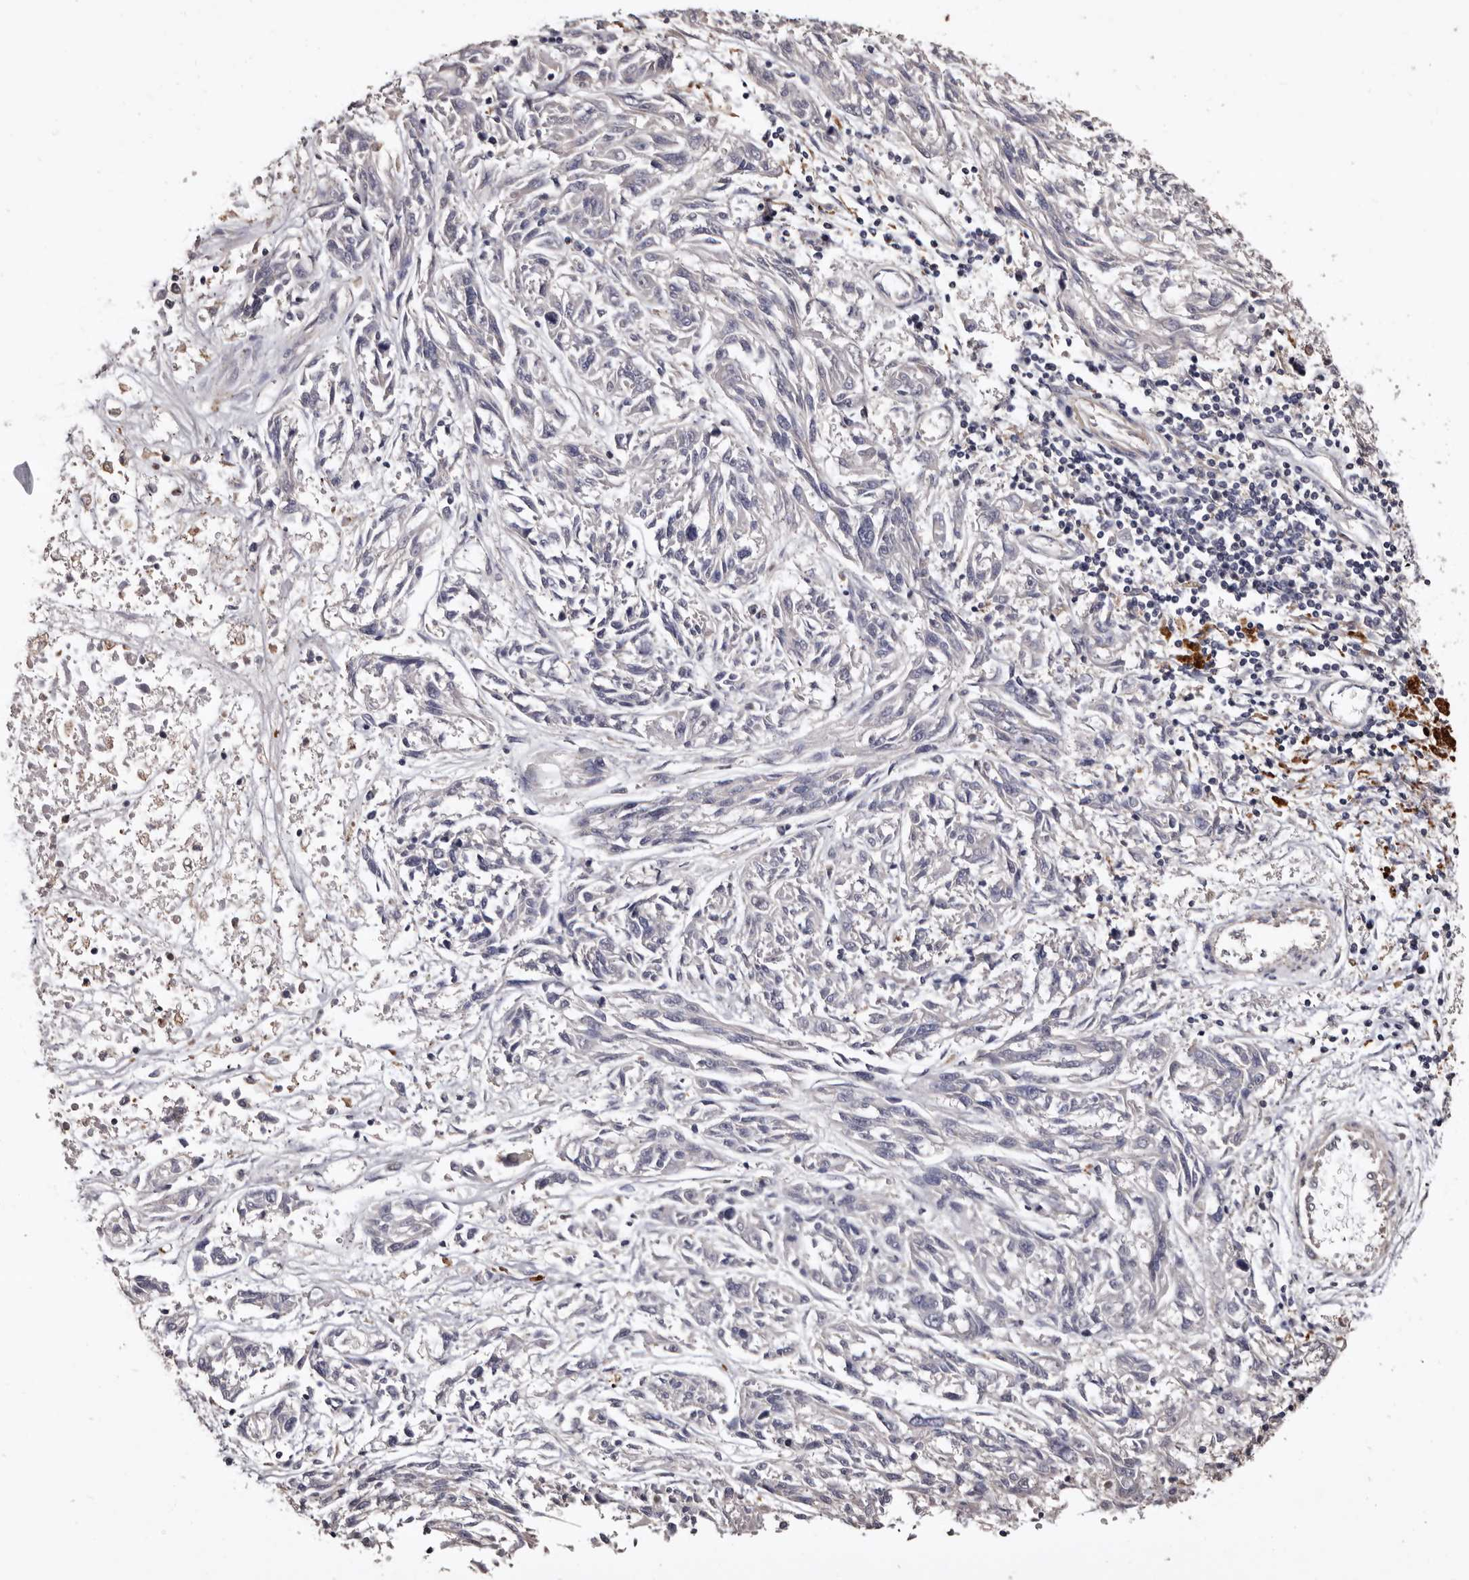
{"staining": {"intensity": "negative", "quantity": "none", "location": "none"}, "tissue": "melanoma", "cell_type": "Tumor cells", "image_type": "cancer", "snomed": [{"axis": "morphology", "description": "Malignant melanoma, NOS"}, {"axis": "topography", "description": "Skin"}], "caption": "This micrograph is of melanoma stained with immunohistochemistry to label a protein in brown with the nuclei are counter-stained blue. There is no positivity in tumor cells.", "gene": "SLC10A4", "patient": {"sex": "male", "age": 53}}